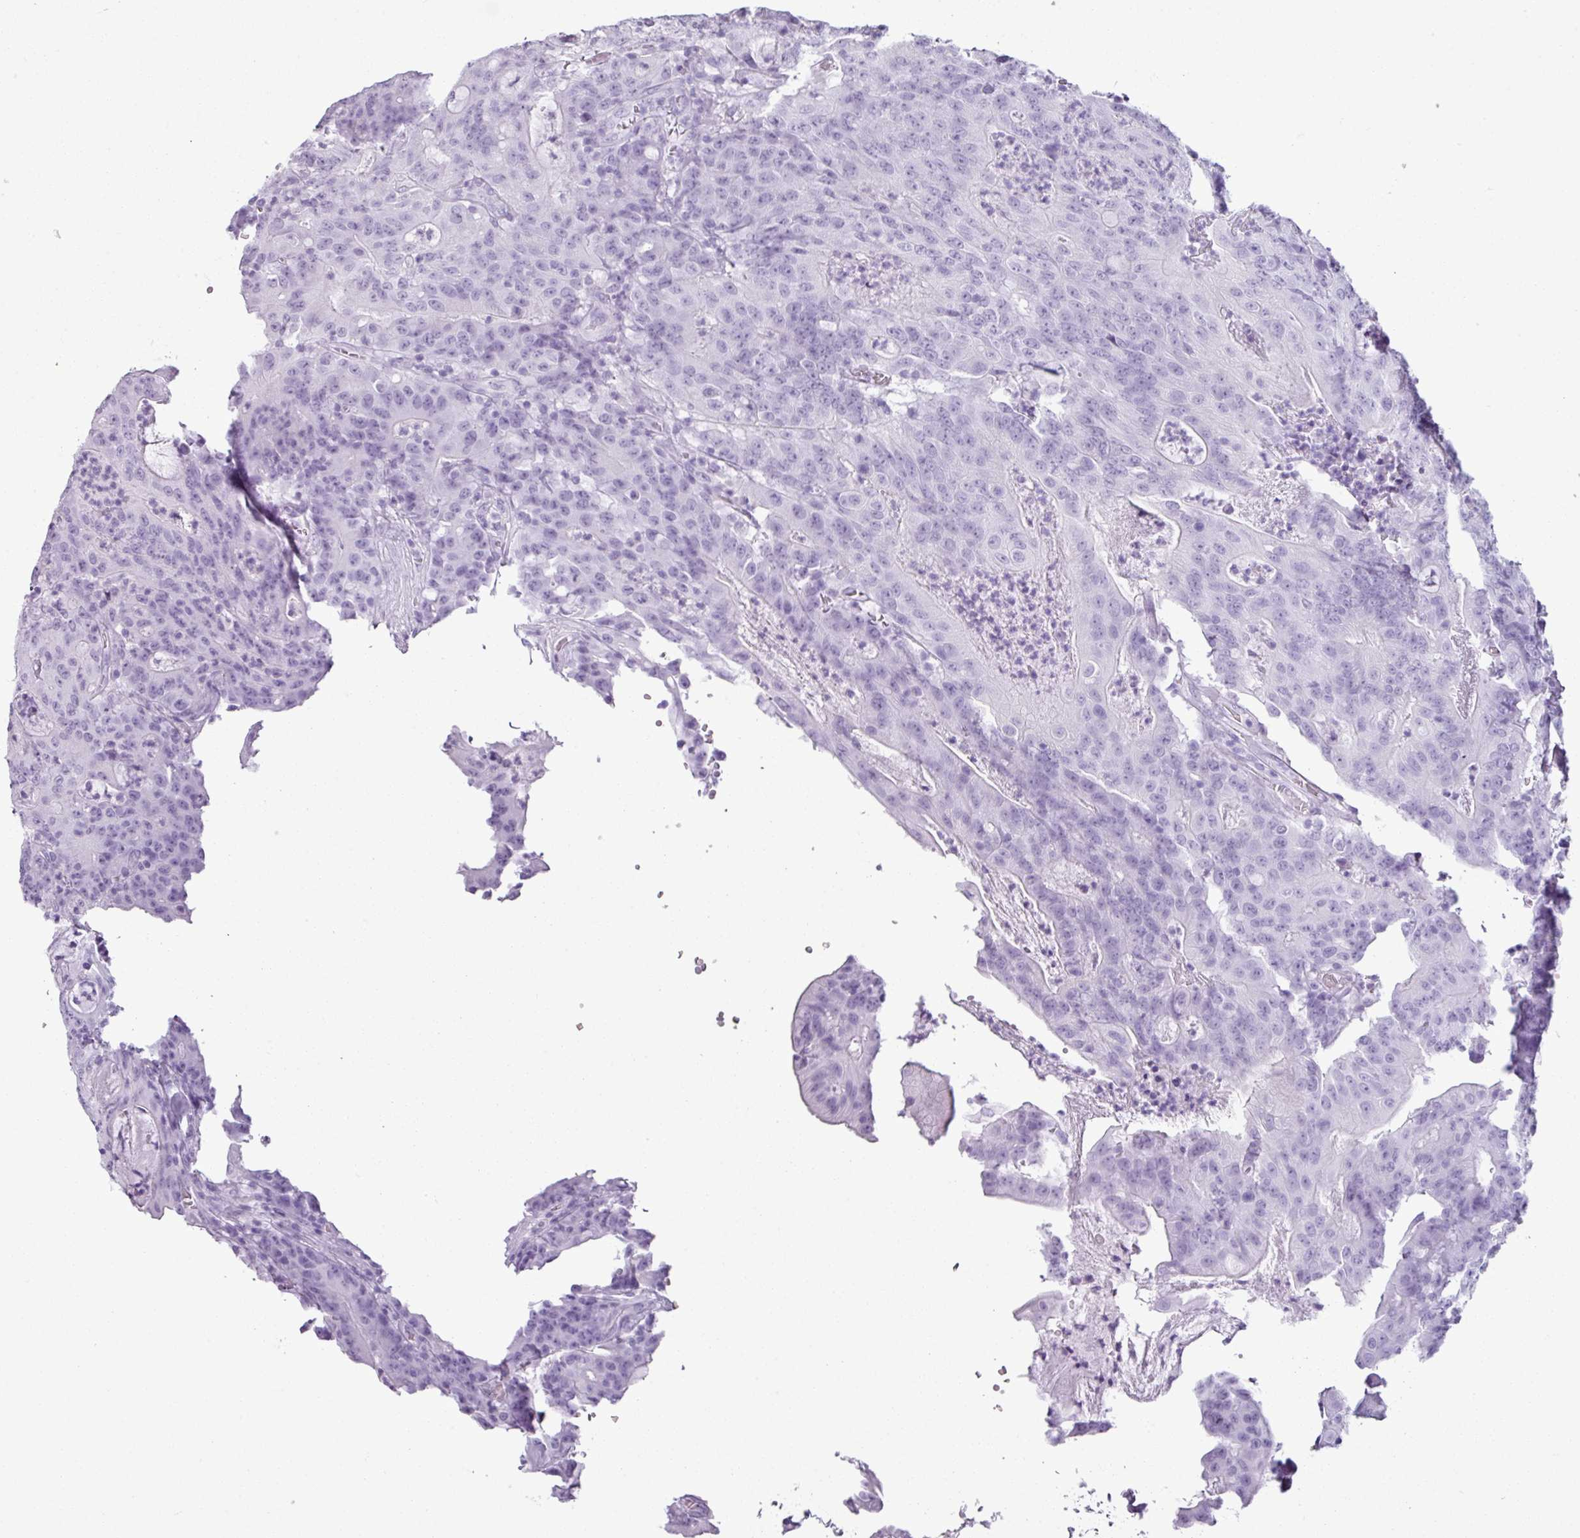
{"staining": {"intensity": "negative", "quantity": "none", "location": "none"}, "tissue": "colorectal cancer", "cell_type": "Tumor cells", "image_type": "cancer", "snomed": [{"axis": "morphology", "description": "Adenocarcinoma, NOS"}, {"axis": "topography", "description": "Colon"}], "caption": "Adenocarcinoma (colorectal) was stained to show a protein in brown. There is no significant expression in tumor cells. (DAB immunohistochemistry visualized using brightfield microscopy, high magnification).", "gene": "SCT", "patient": {"sex": "male", "age": 83}}